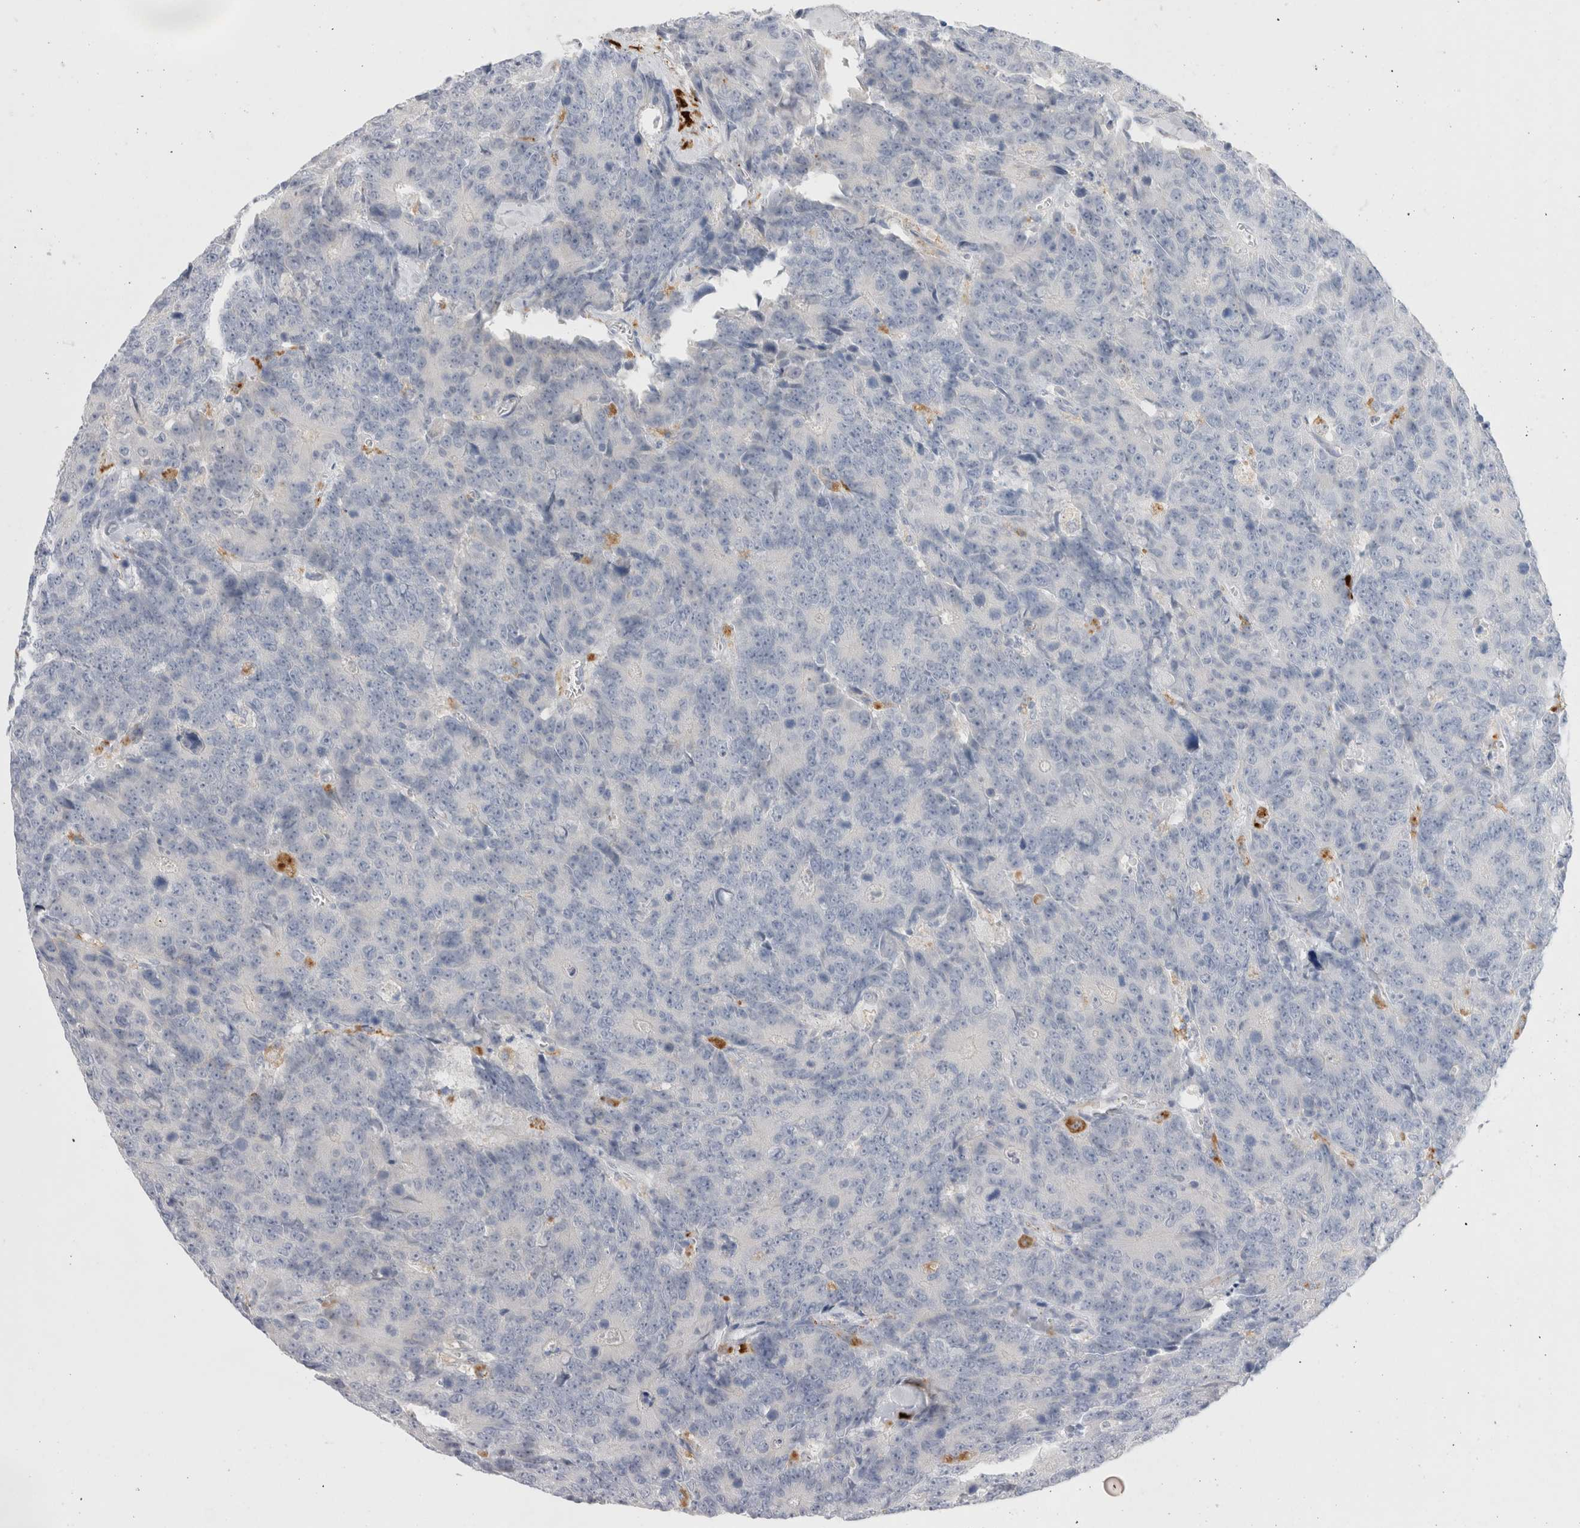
{"staining": {"intensity": "negative", "quantity": "none", "location": "none"}, "tissue": "colorectal cancer", "cell_type": "Tumor cells", "image_type": "cancer", "snomed": [{"axis": "morphology", "description": "Adenocarcinoma, NOS"}, {"axis": "topography", "description": "Colon"}], "caption": "Tumor cells are negative for protein expression in human colorectal cancer.", "gene": "HPGDS", "patient": {"sex": "female", "age": 86}}